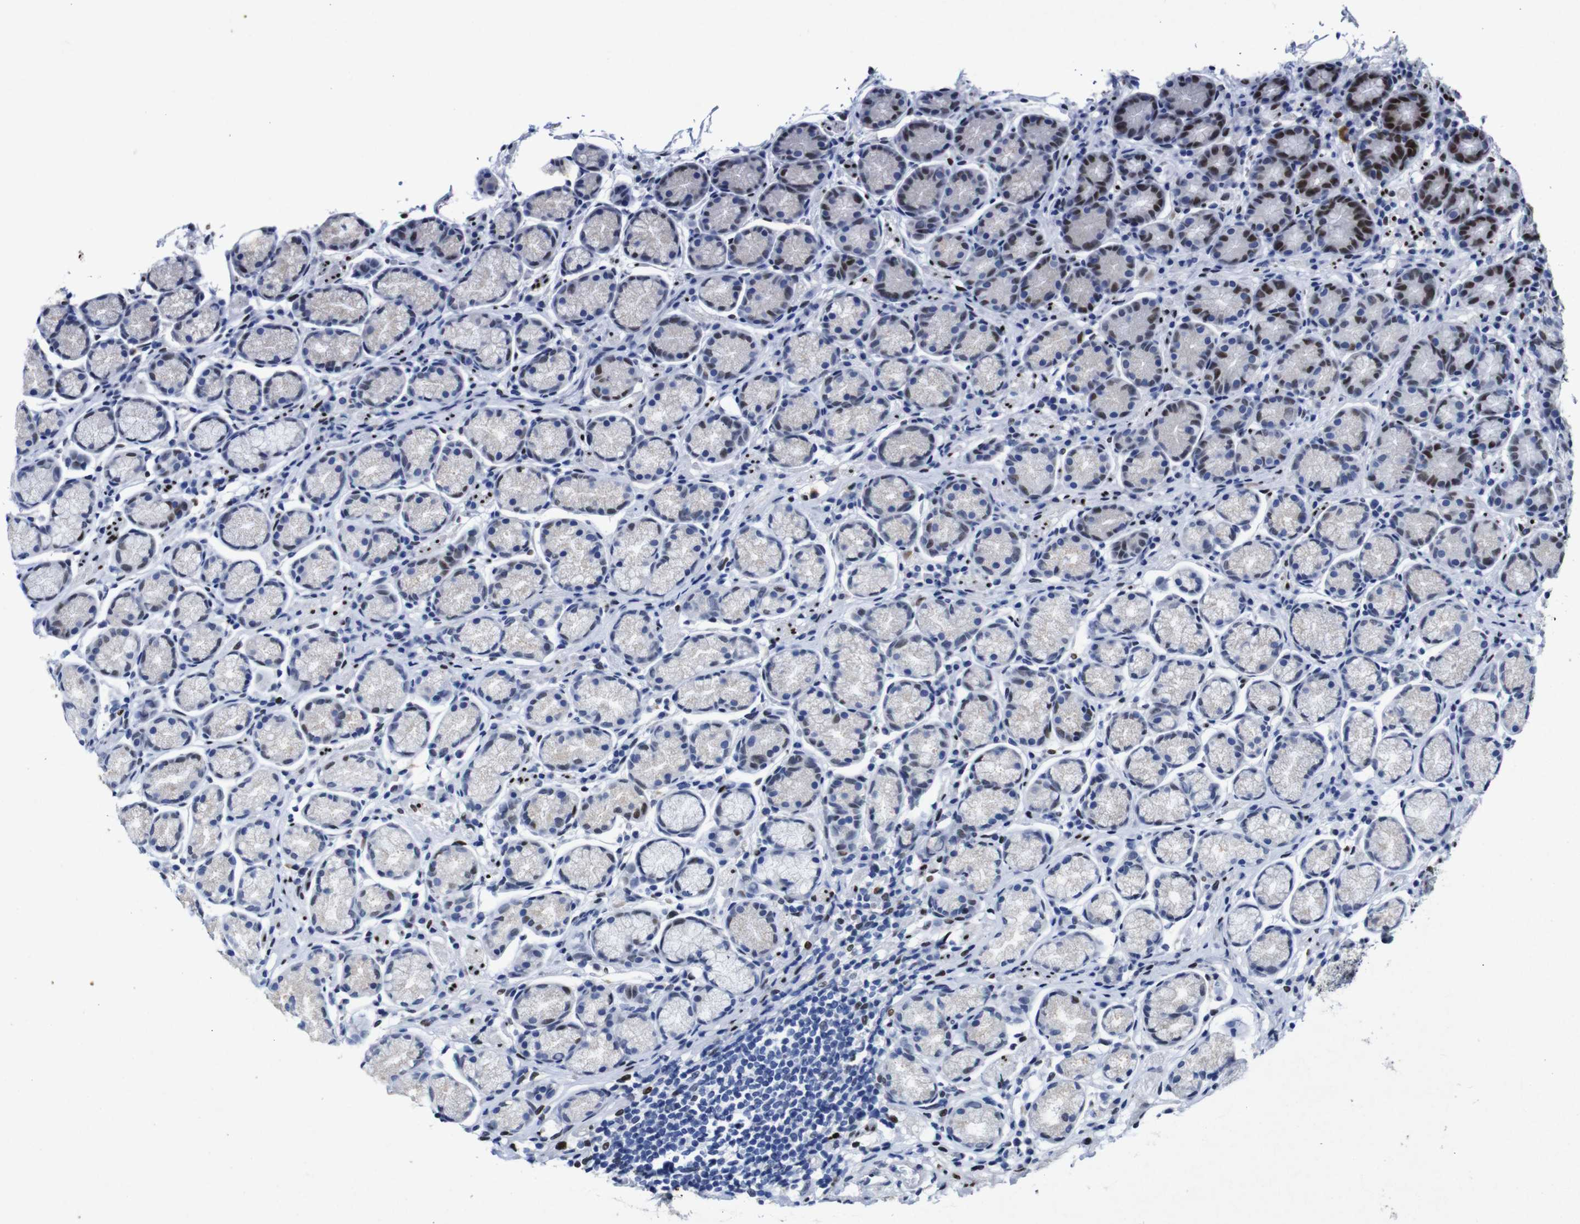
{"staining": {"intensity": "strong", "quantity": "<25%", "location": "nuclear"}, "tissue": "stomach", "cell_type": "Glandular cells", "image_type": "normal", "snomed": [{"axis": "morphology", "description": "Normal tissue, NOS"}, {"axis": "topography", "description": "Stomach, lower"}], "caption": "This image displays immunohistochemistry staining of unremarkable stomach, with medium strong nuclear staining in about <25% of glandular cells.", "gene": "FOSL2", "patient": {"sex": "male", "age": 52}}